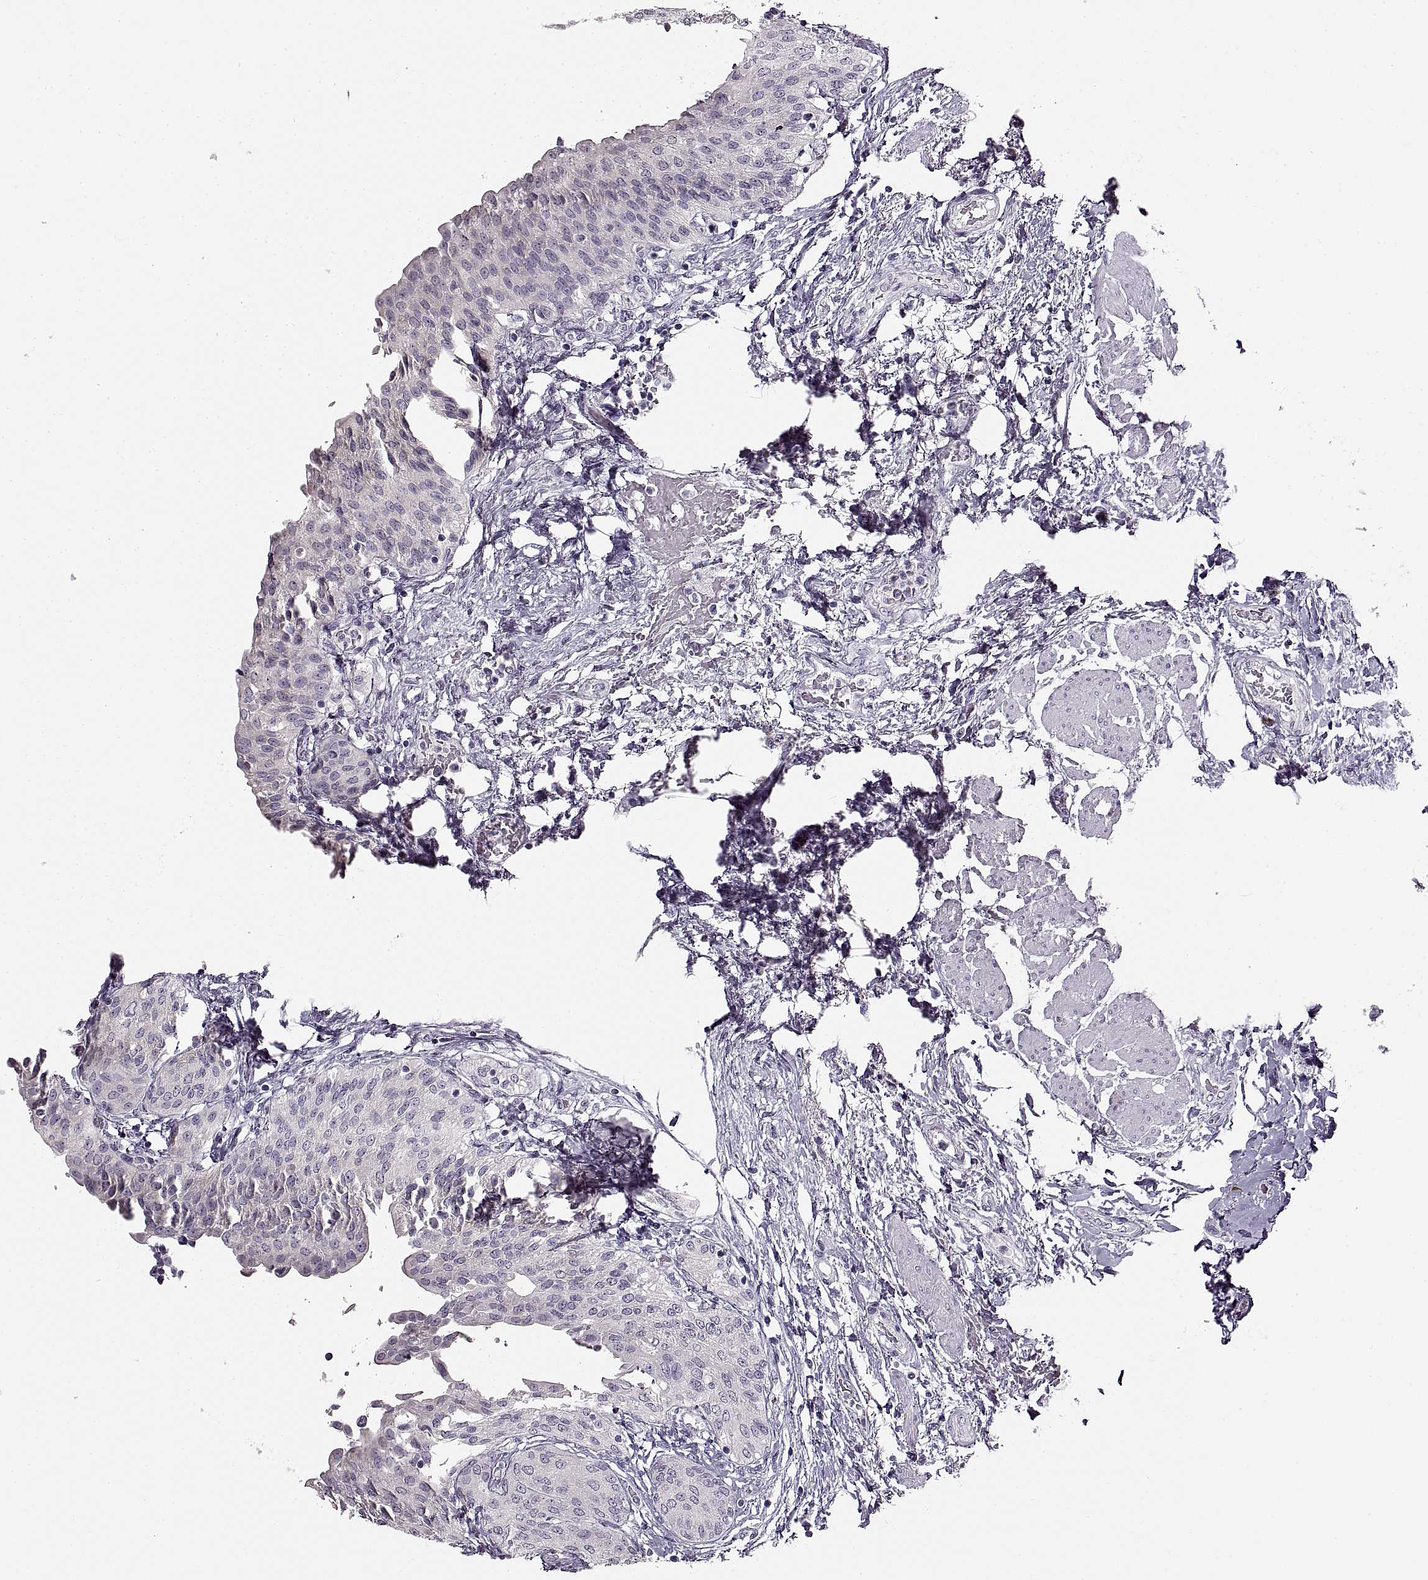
{"staining": {"intensity": "negative", "quantity": "none", "location": "none"}, "tissue": "urinary bladder", "cell_type": "Urothelial cells", "image_type": "normal", "snomed": [{"axis": "morphology", "description": "Normal tissue, NOS"}, {"axis": "morphology", "description": "Metaplasia, NOS"}, {"axis": "topography", "description": "Urinary bladder"}], "caption": "DAB immunohistochemical staining of benign human urinary bladder exhibits no significant expression in urothelial cells. (DAB (3,3'-diaminobenzidine) immunohistochemistry, high magnification).", "gene": "CNTN1", "patient": {"sex": "male", "age": 68}}